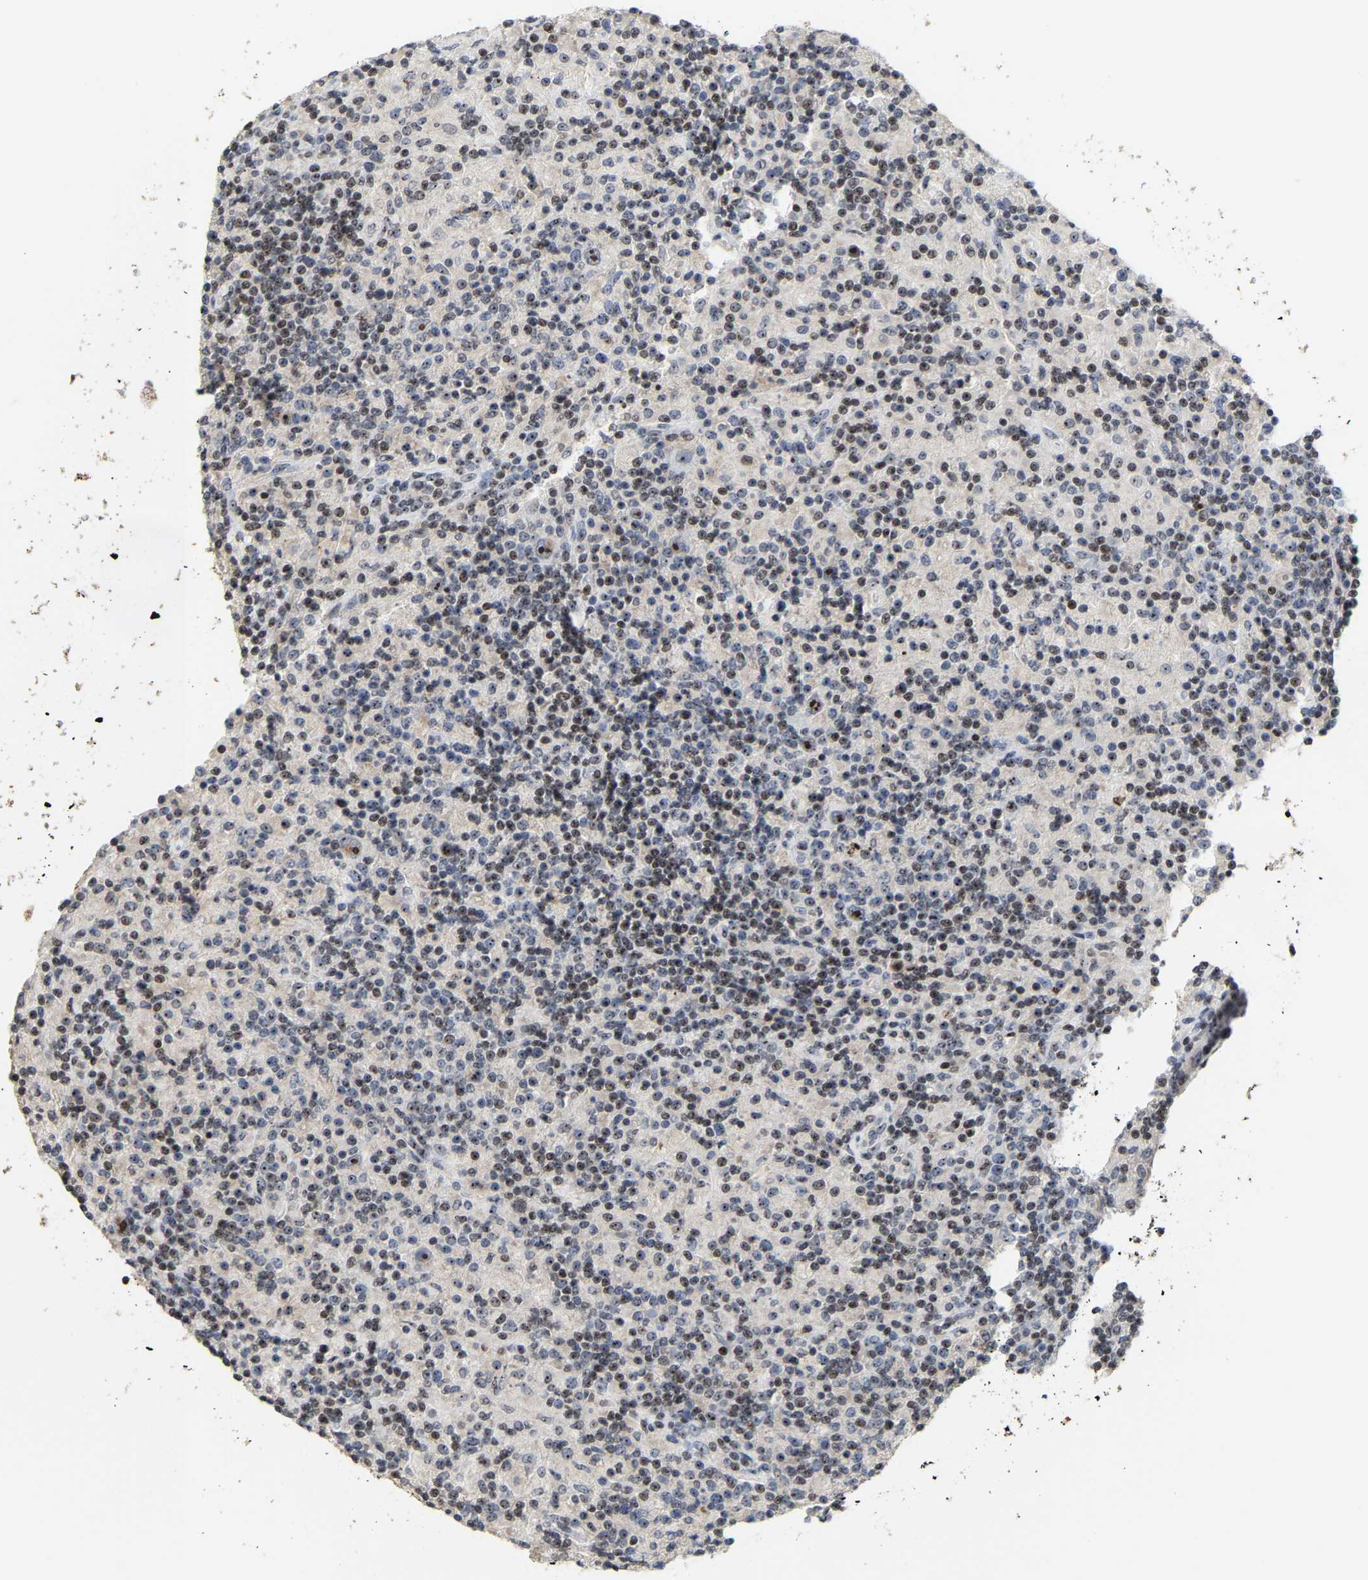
{"staining": {"intensity": "moderate", "quantity": ">75%", "location": "nuclear"}, "tissue": "glioma", "cell_type": "Tumor cells", "image_type": "cancer", "snomed": [{"axis": "morphology", "description": "Glioma, malignant, High grade"}, {"axis": "topography", "description": "Brain"}], "caption": "Protein expression analysis of human high-grade glioma (malignant) reveals moderate nuclear positivity in about >75% of tumor cells. (IHC, brightfield microscopy, high magnification).", "gene": "NOP58", "patient": {"sex": "female", "age": 59}}